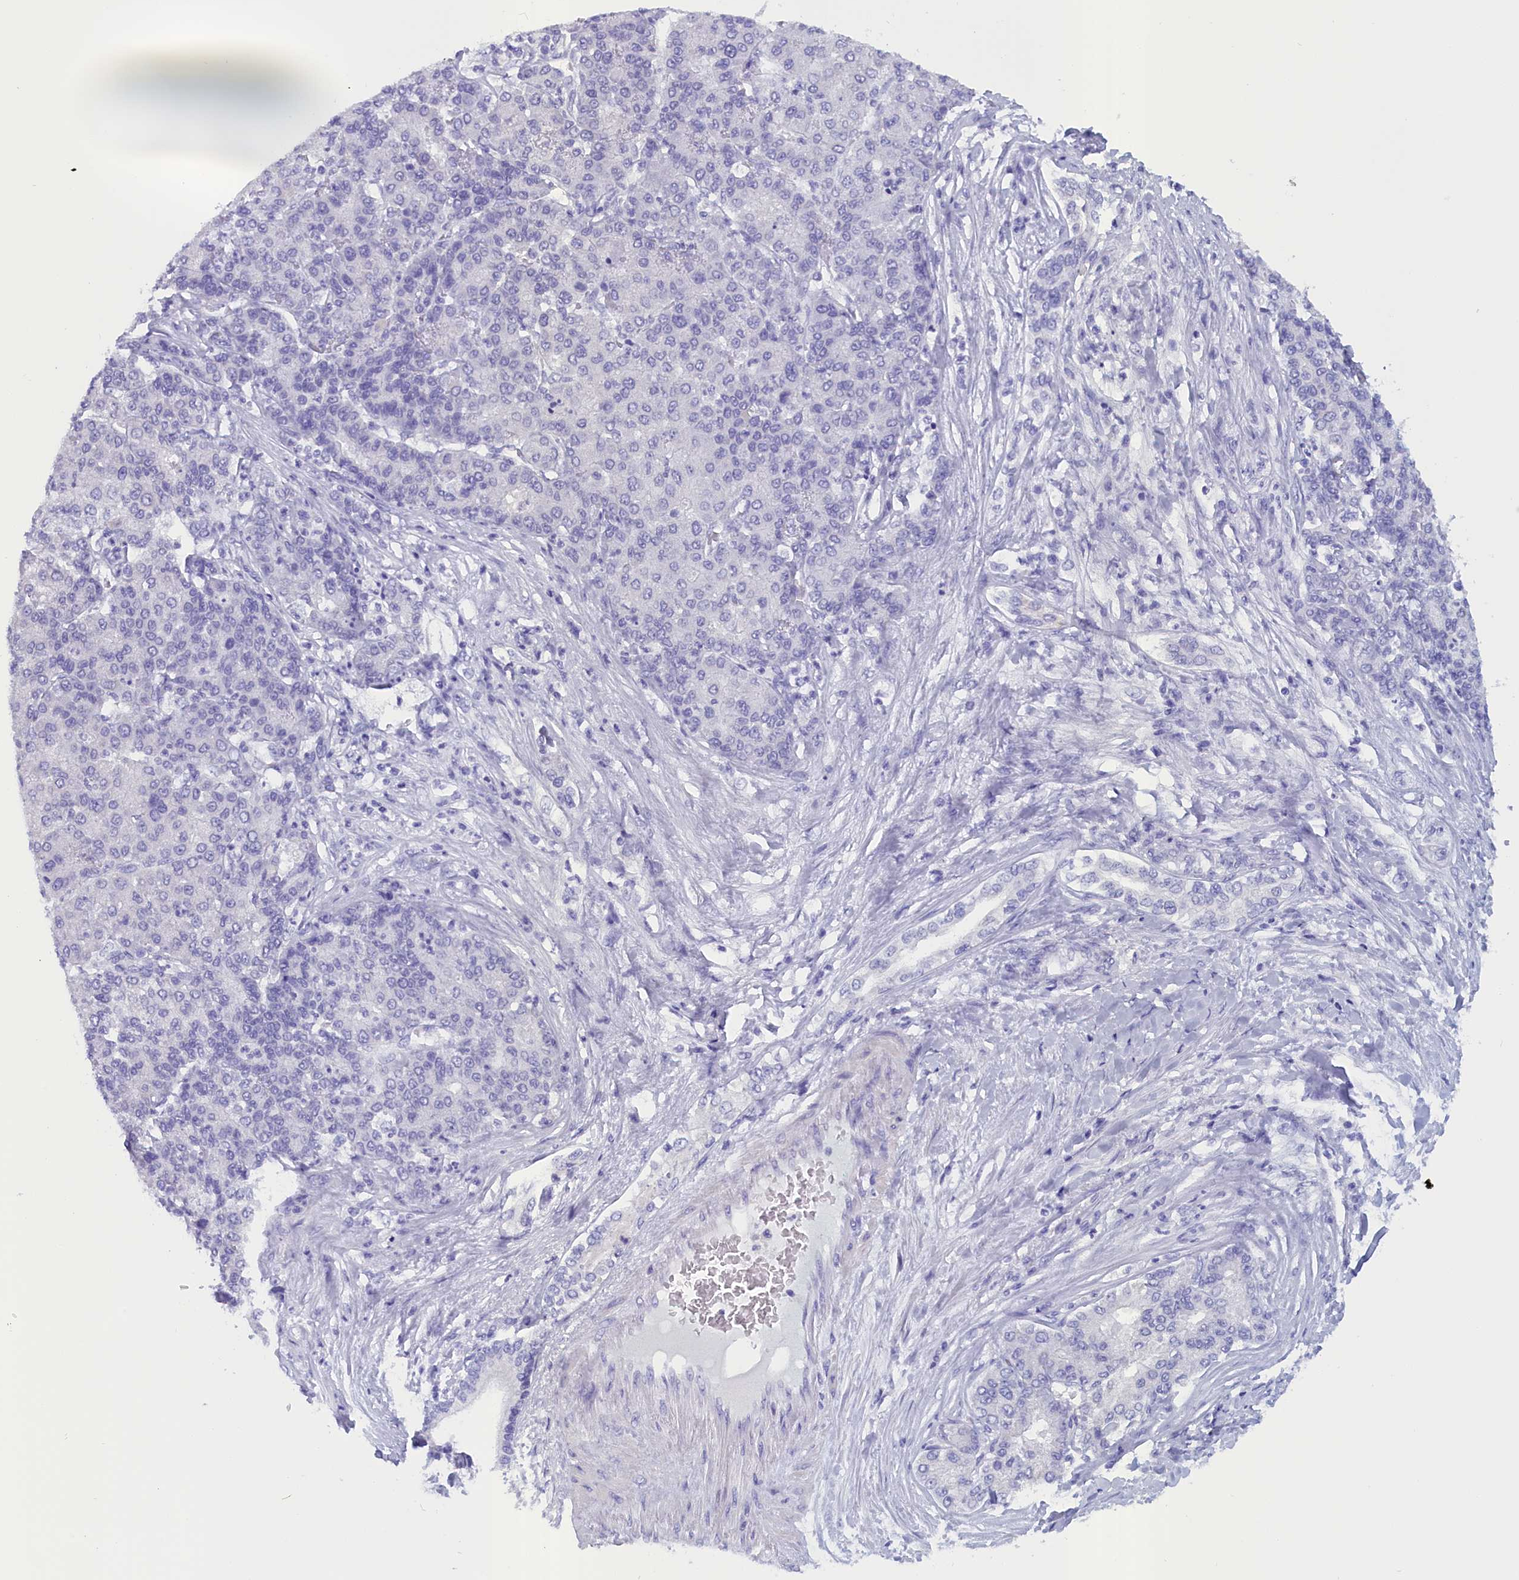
{"staining": {"intensity": "negative", "quantity": "none", "location": "none"}, "tissue": "liver cancer", "cell_type": "Tumor cells", "image_type": "cancer", "snomed": [{"axis": "morphology", "description": "Carcinoma, Hepatocellular, NOS"}, {"axis": "topography", "description": "Liver"}], "caption": "Immunohistochemistry (IHC) image of human liver cancer (hepatocellular carcinoma) stained for a protein (brown), which reveals no positivity in tumor cells.", "gene": "ANKRD2", "patient": {"sex": "male", "age": 65}}